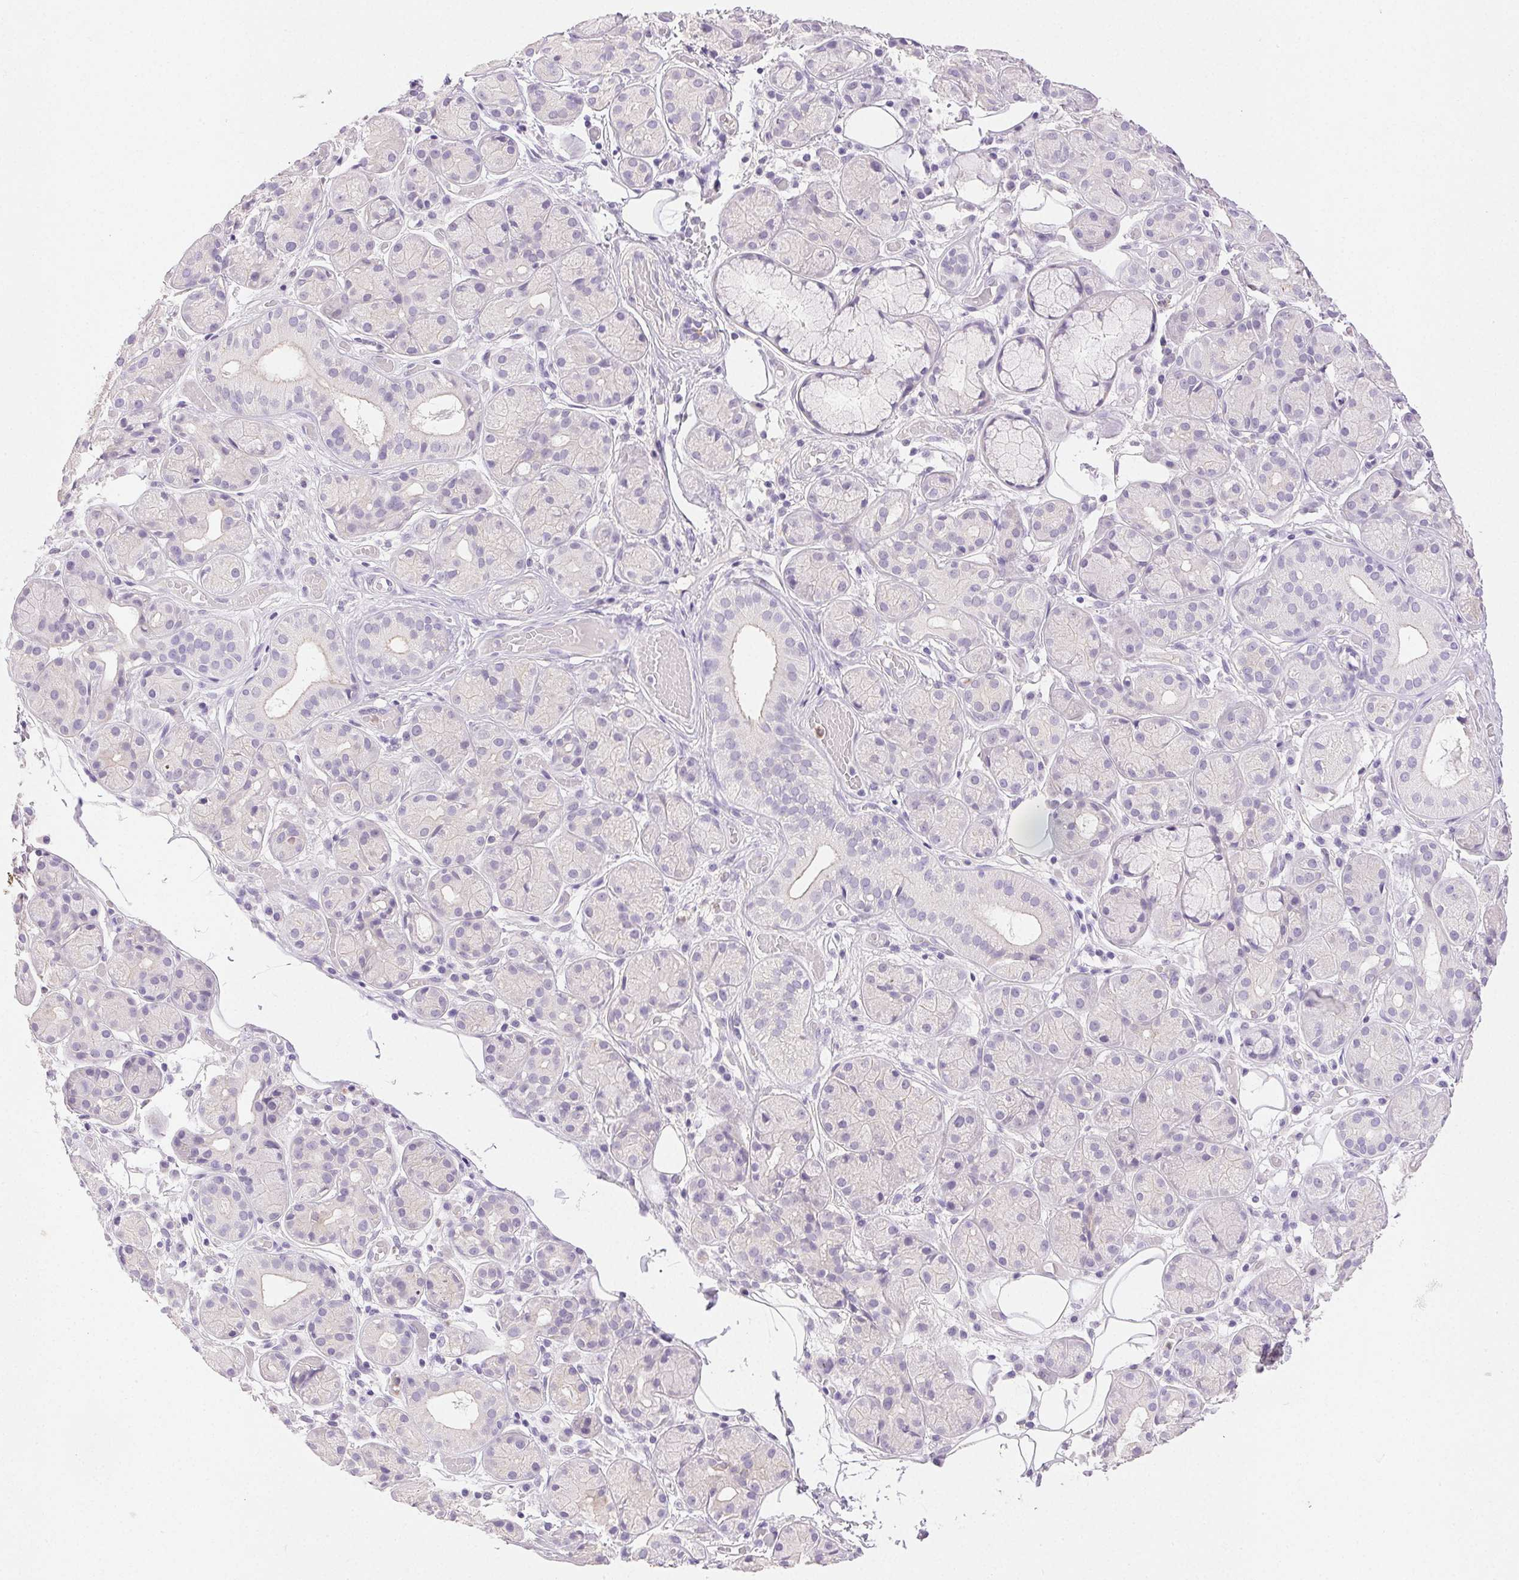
{"staining": {"intensity": "negative", "quantity": "none", "location": "none"}, "tissue": "salivary gland", "cell_type": "Glandular cells", "image_type": "normal", "snomed": [{"axis": "morphology", "description": "Normal tissue, NOS"}, {"axis": "topography", "description": "Salivary gland"}, {"axis": "topography", "description": "Peripheral nerve tissue"}], "caption": "The IHC photomicrograph has no significant positivity in glandular cells of salivary gland. (DAB (3,3'-diaminobenzidine) IHC with hematoxylin counter stain).", "gene": "EMX2", "patient": {"sex": "male", "age": 71}}